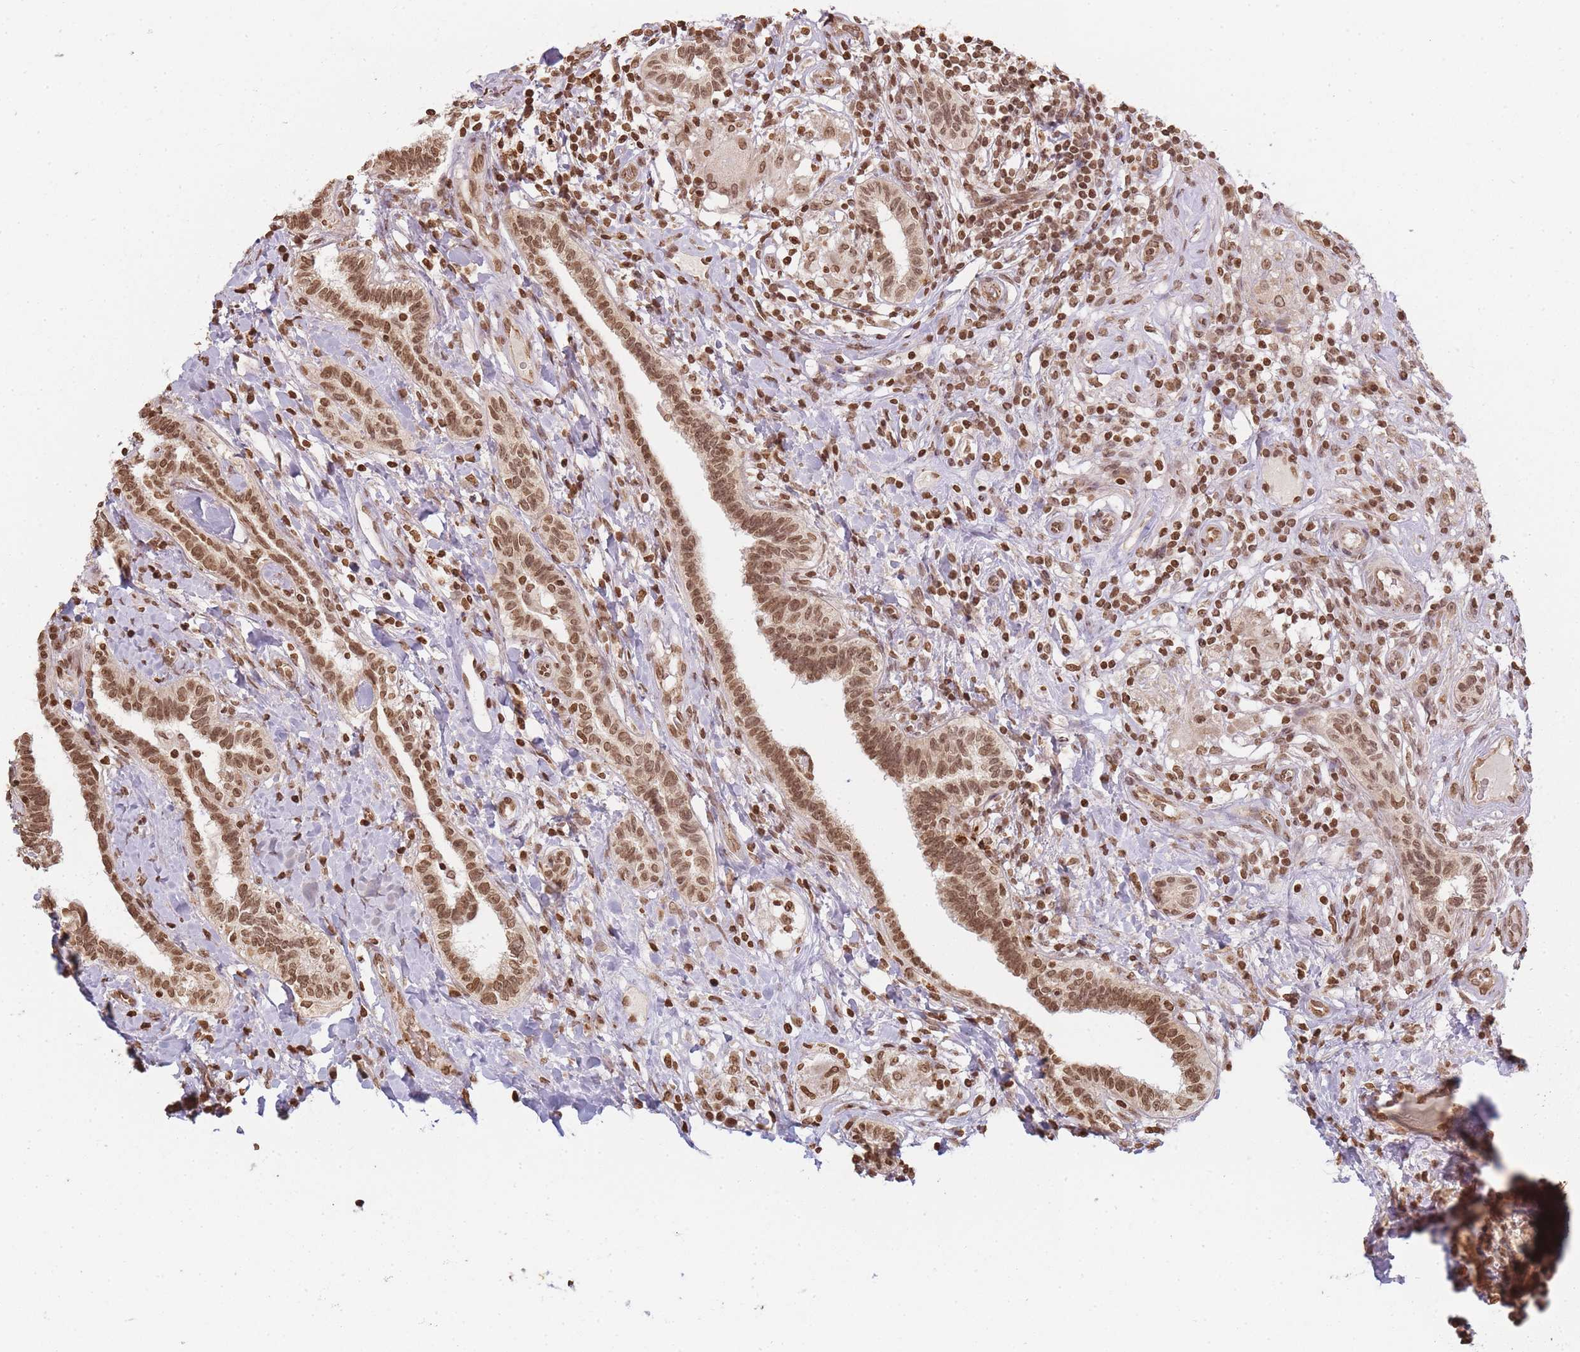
{"staining": {"intensity": "moderate", "quantity": ">75%", "location": "nuclear"}, "tissue": "testis cancer", "cell_type": "Tumor cells", "image_type": "cancer", "snomed": [{"axis": "morphology", "description": "Seminoma, NOS"}, {"axis": "topography", "description": "Testis"}], "caption": "Tumor cells reveal moderate nuclear expression in approximately >75% of cells in seminoma (testis). (Brightfield microscopy of DAB IHC at high magnification).", "gene": "WWTR1", "patient": {"sex": "male", "age": 49}}